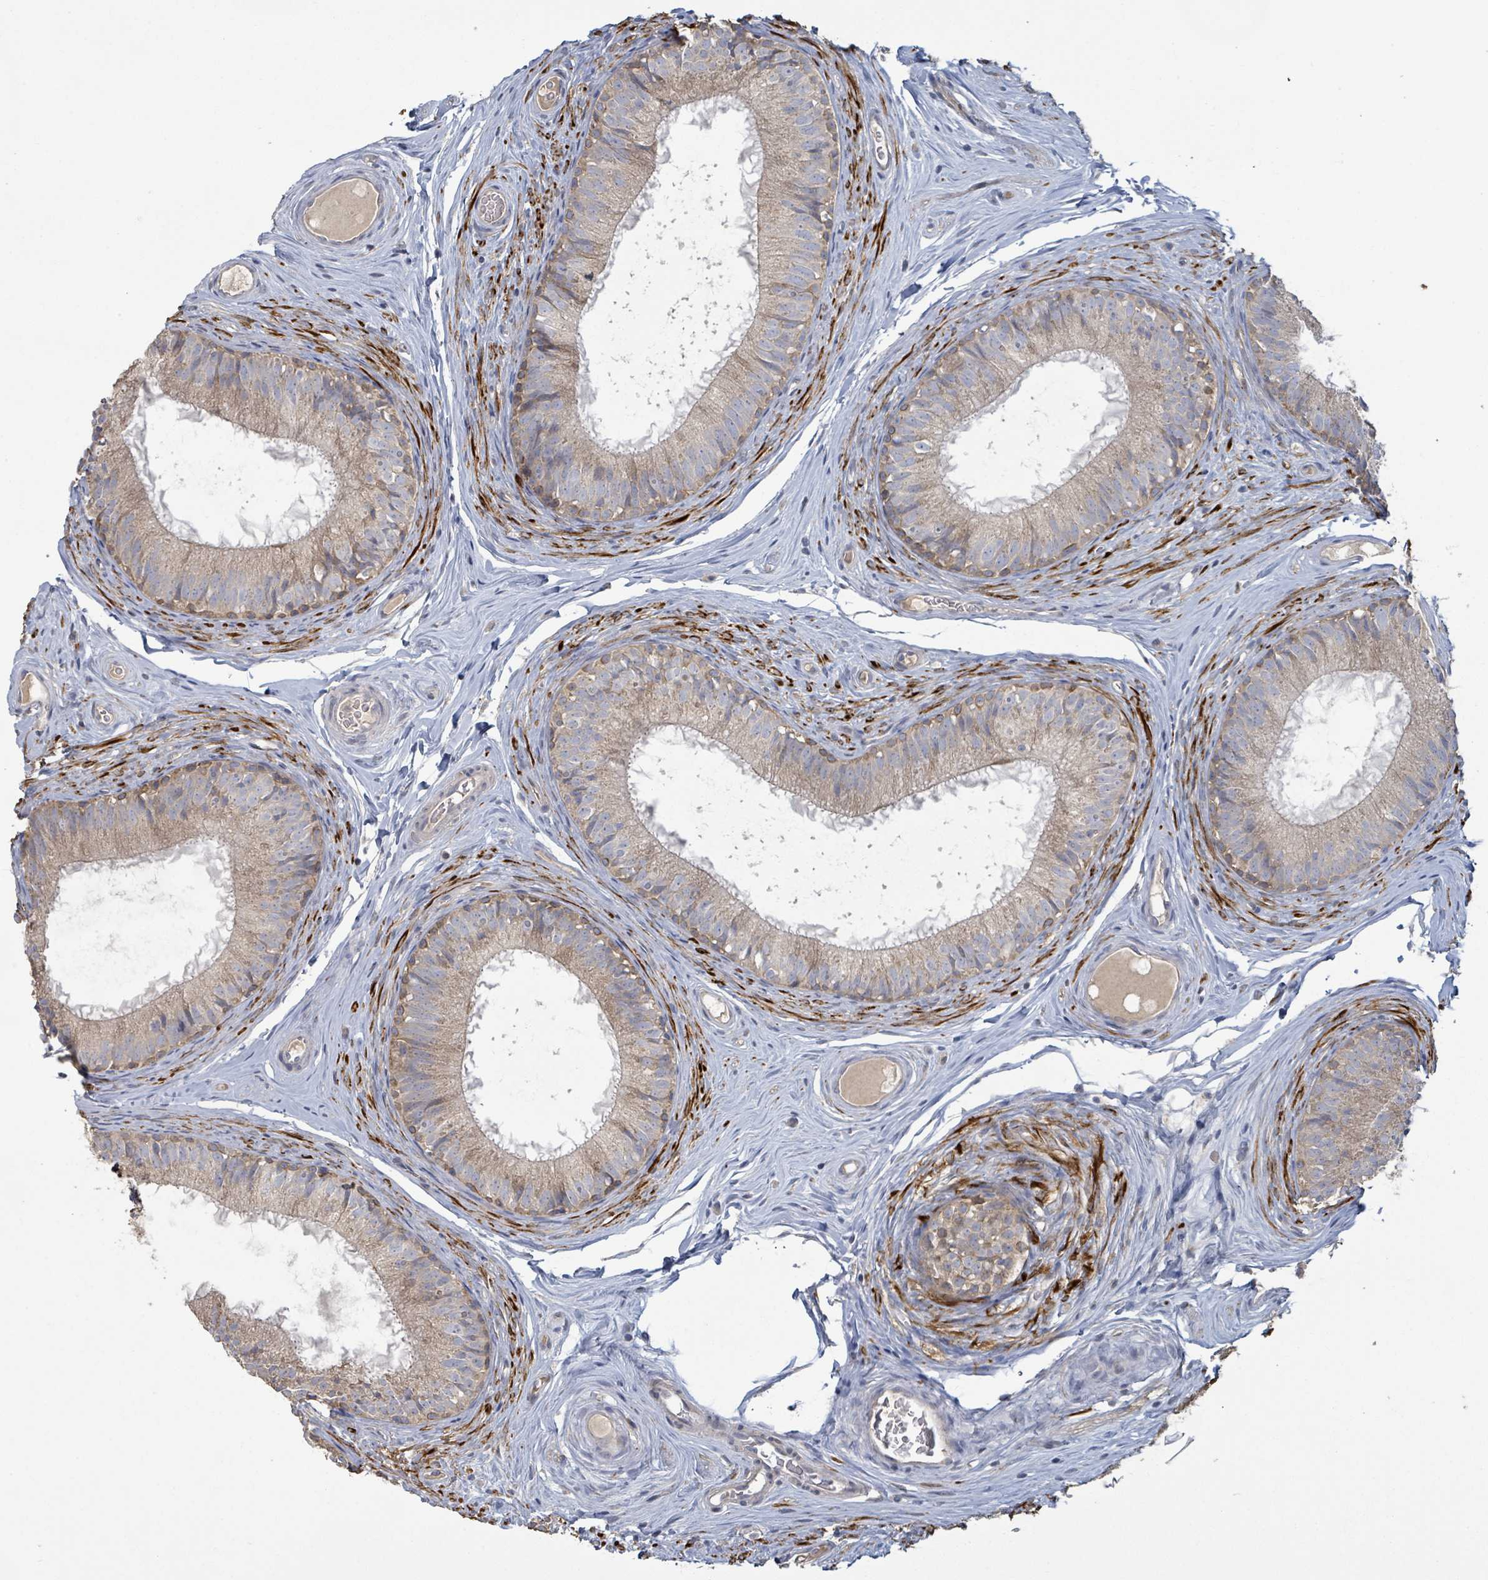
{"staining": {"intensity": "moderate", "quantity": "25%-75%", "location": "cytoplasmic/membranous"}, "tissue": "epididymis", "cell_type": "Glandular cells", "image_type": "normal", "snomed": [{"axis": "morphology", "description": "Normal tissue, NOS"}, {"axis": "topography", "description": "Epididymis"}], "caption": "Glandular cells exhibit moderate cytoplasmic/membranous positivity in approximately 25%-75% of cells in benign epididymis.", "gene": "KCNS2", "patient": {"sex": "male", "age": 25}}